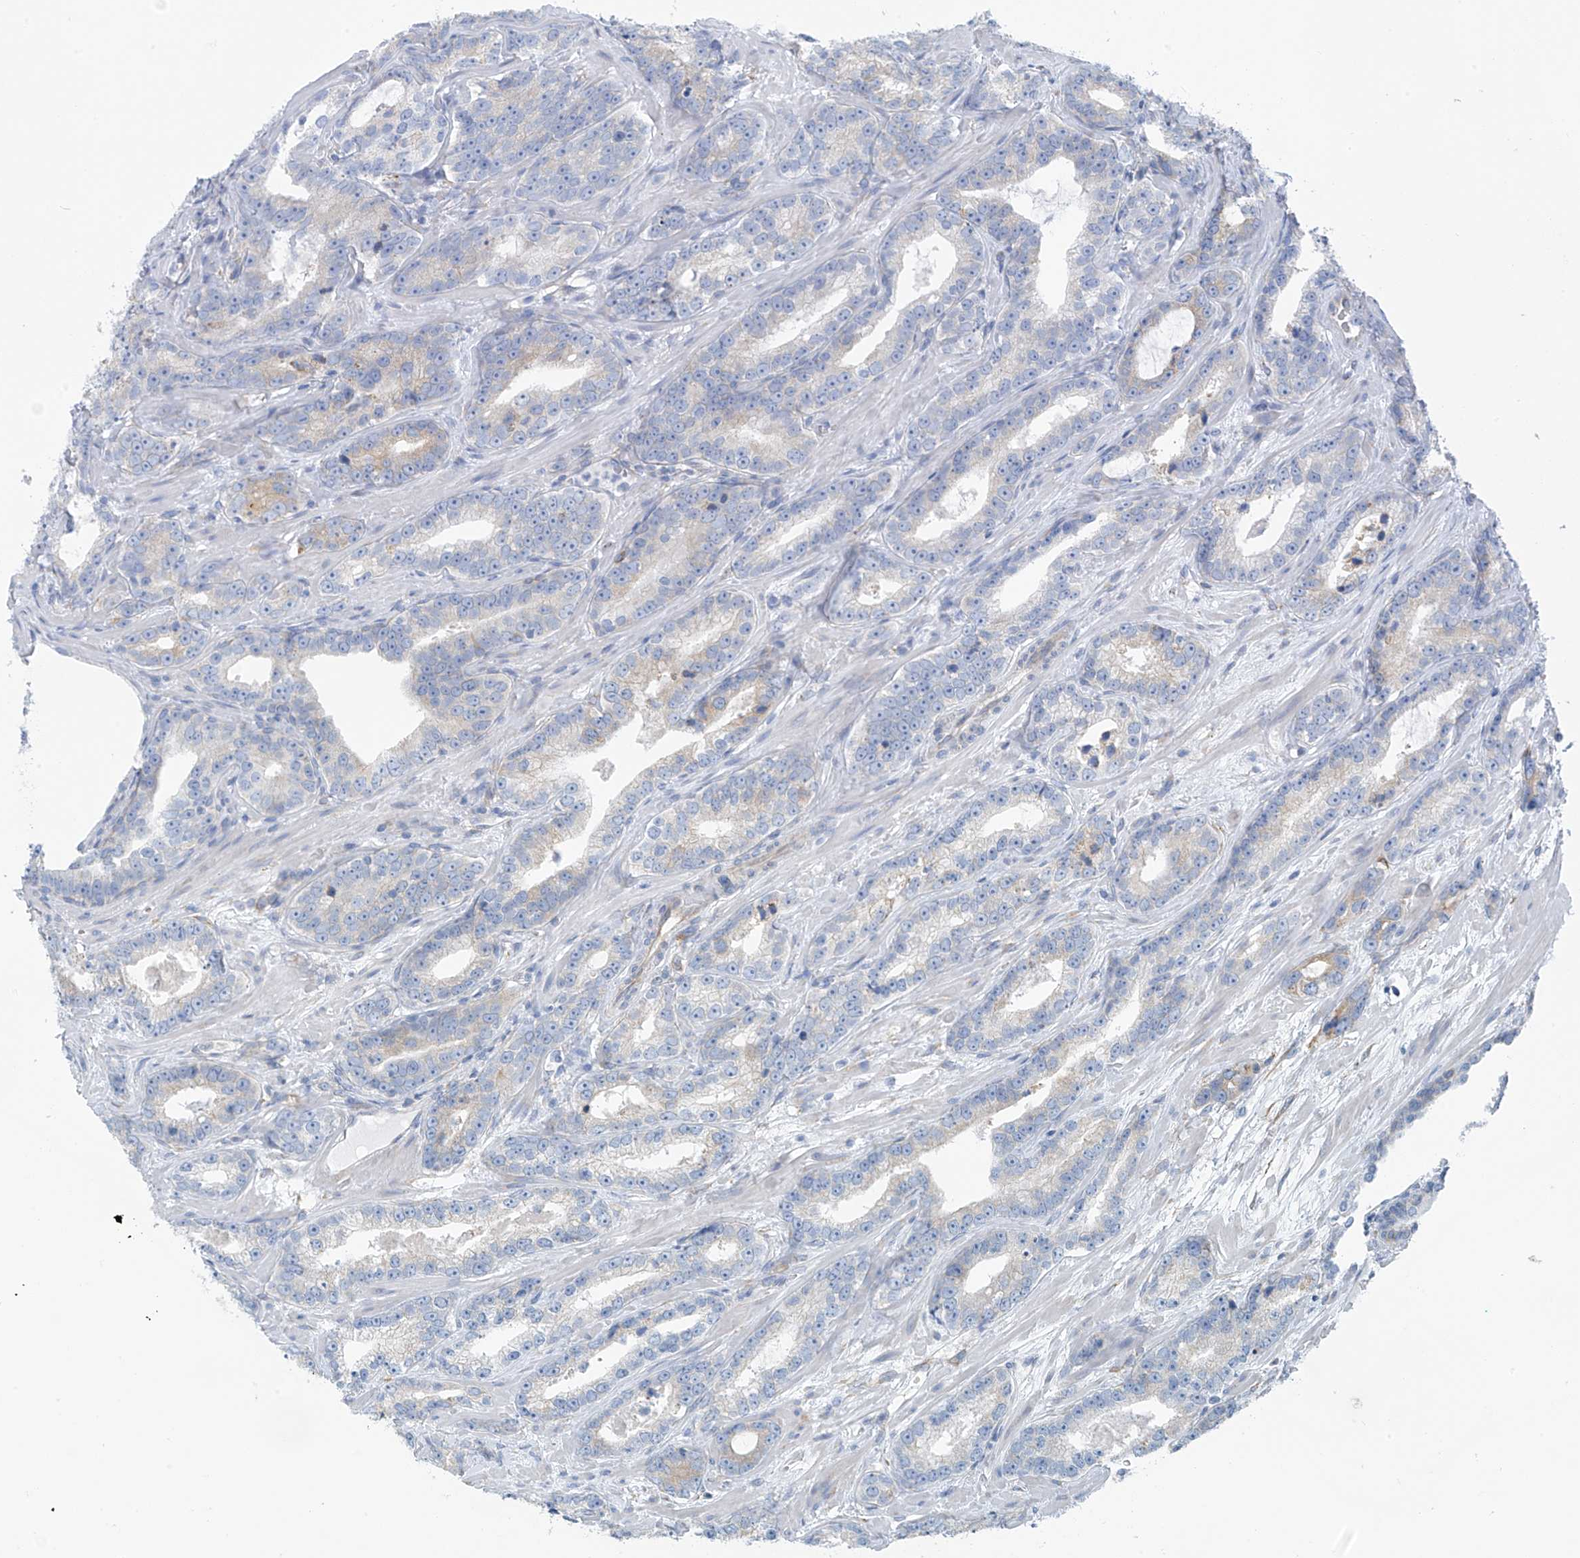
{"staining": {"intensity": "weak", "quantity": "25%-75%", "location": "cytoplasmic/membranous"}, "tissue": "prostate cancer", "cell_type": "Tumor cells", "image_type": "cancer", "snomed": [{"axis": "morphology", "description": "Adenocarcinoma, High grade"}, {"axis": "topography", "description": "Prostate"}], "caption": "Immunohistochemistry of human prostate cancer (adenocarcinoma (high-grade)) shows low levels of weak cytoplasmic/membranous positivity in approximately 25%-75% of tumor cells. The protein is stained brown, and the nuclei are stained in blue (DAB IHC with brightfield microscopy, high magnification).", "gene": "RCN2", "patient": {"sex": "male", "age": 62}}